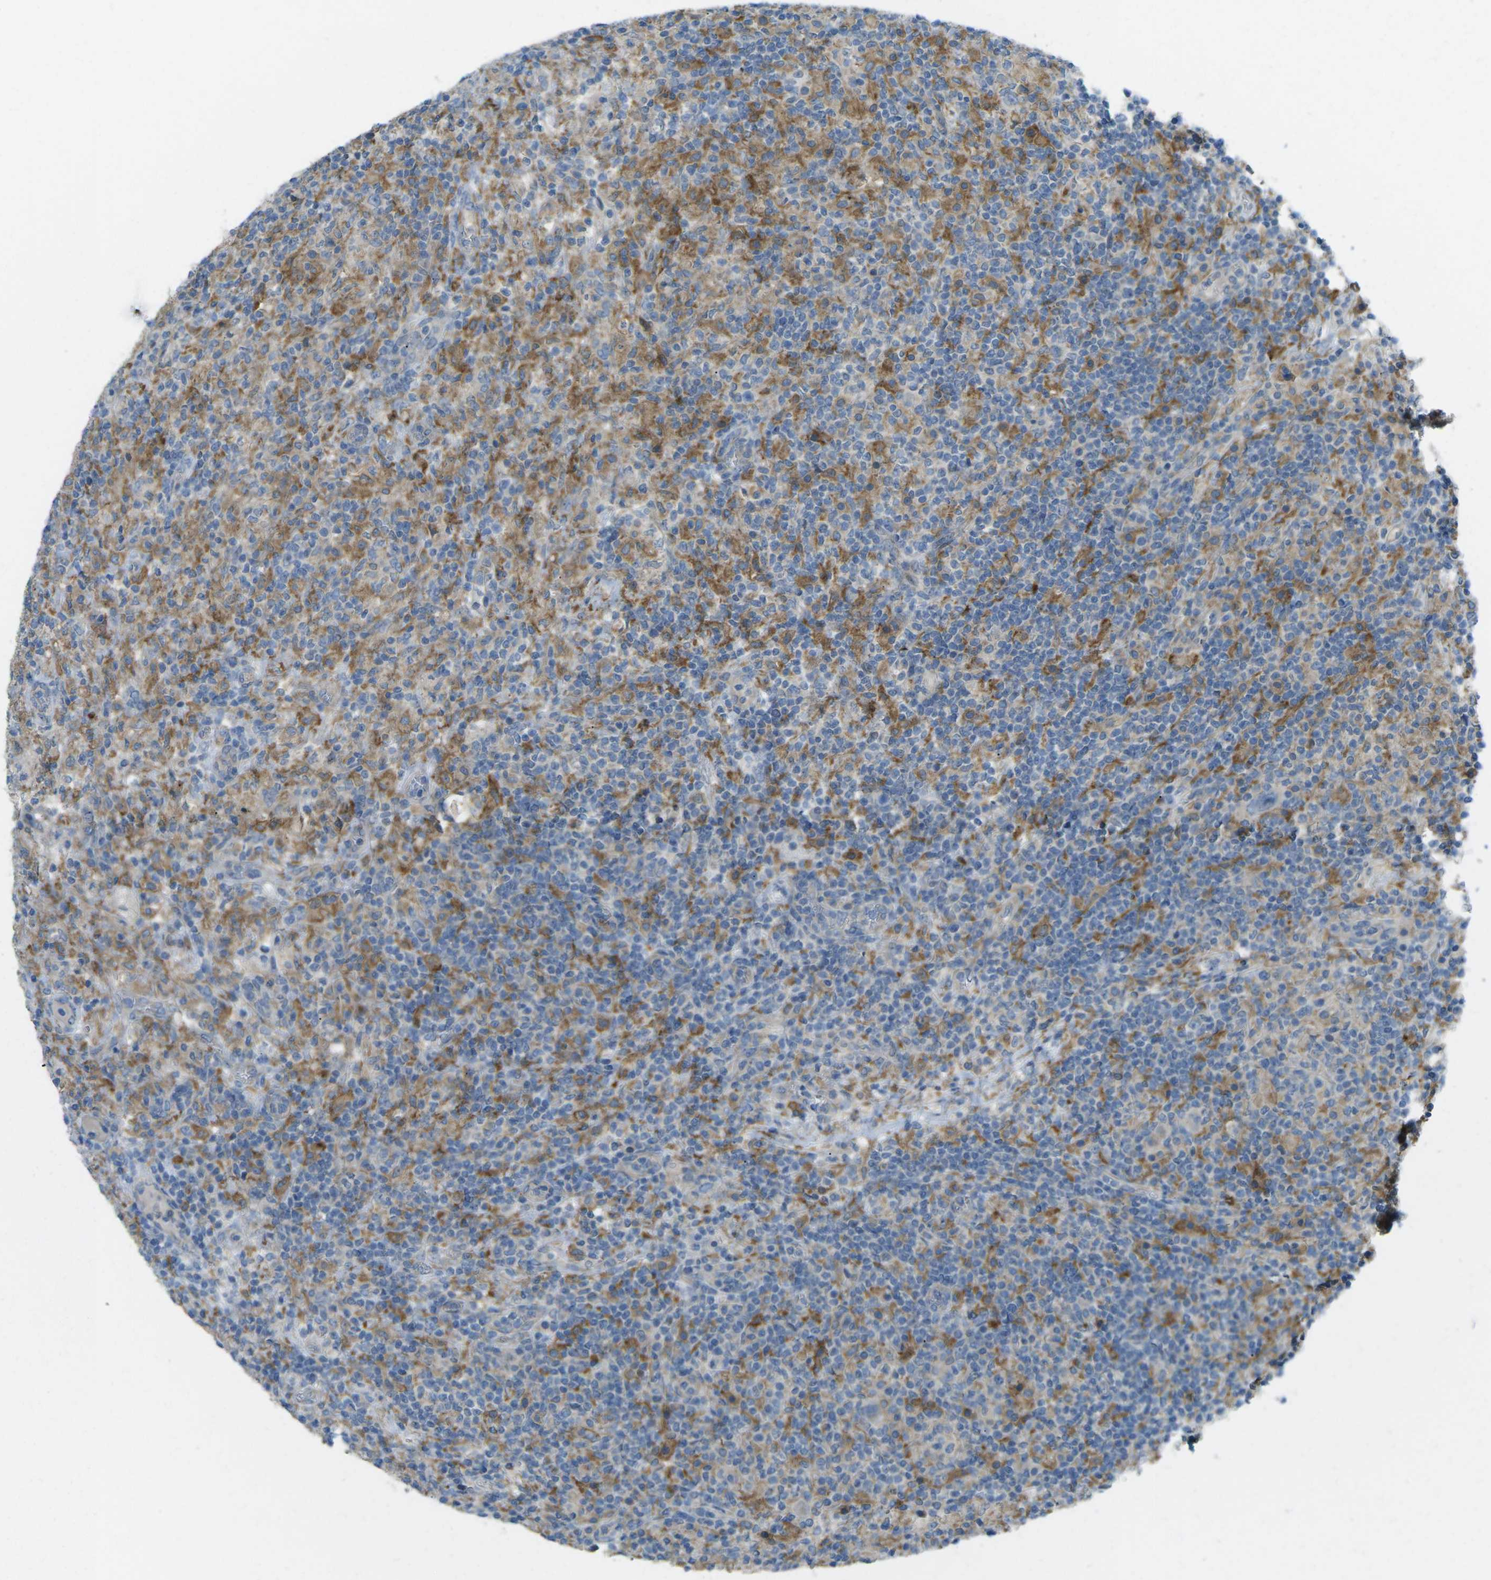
{"staining": {"intensity": "negative", "quantity": "none", "location": "none"}, "tissue": "lymphoma", "cell_type": "Tumor cells", "image_type": "cancer", "snomed": [{"axis": "morphology", "description": "Hodgkin's disease, NOS"}, {"axis": "topography", "description": "Lymph node"}], "caption": "High power microscopy histopathology image of an IHC histopathology image of lymphoma, revealing no significant expression in tumor cells. (Immunohistochemistry (ihc), brightfield microscopy, high magnification).", "gene": "MYLK4", "patient": {"sex": "male", "age": 70}}